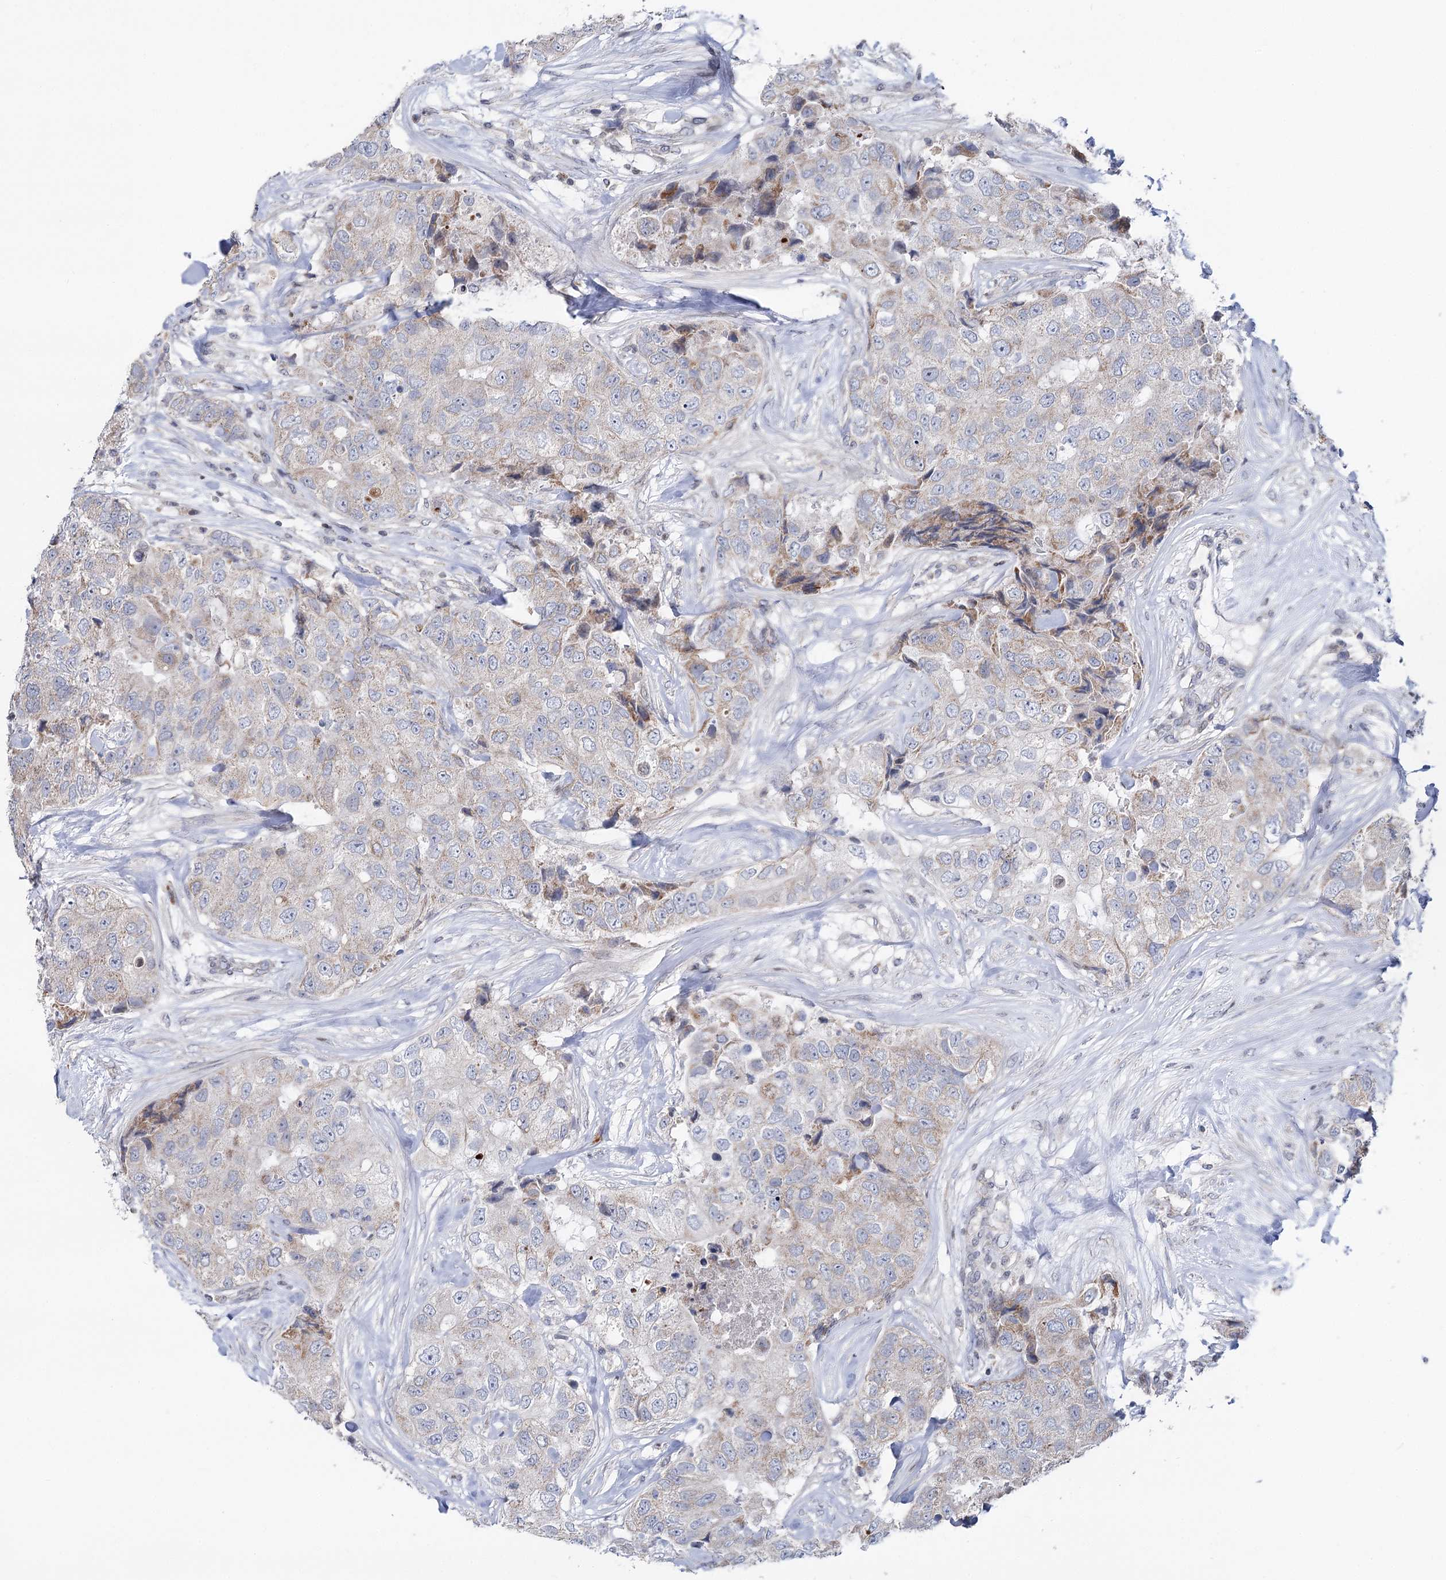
{"staining": {"intensity": "weak", "quantity": "25%-75%", "location": "cytoplasmic/membranous"}, "tissue": "breast cancer", "cell_type": "Tumor cells", "image_type": "cancer", "snomed": [{"axis": "morphology", "description": "Duct carcinoma"}, {"axis": "topography", "description": "Breast"}], "caption": "Breast cancer (invasive ductal carcinoma) was stained to show a protein in brown. There is low levels of weak cytoplasmic/membranous staining in about 25%-75% of tumor cells.", "gene": "PTGR1", "patient": {"sex": "female", "age": 62}}